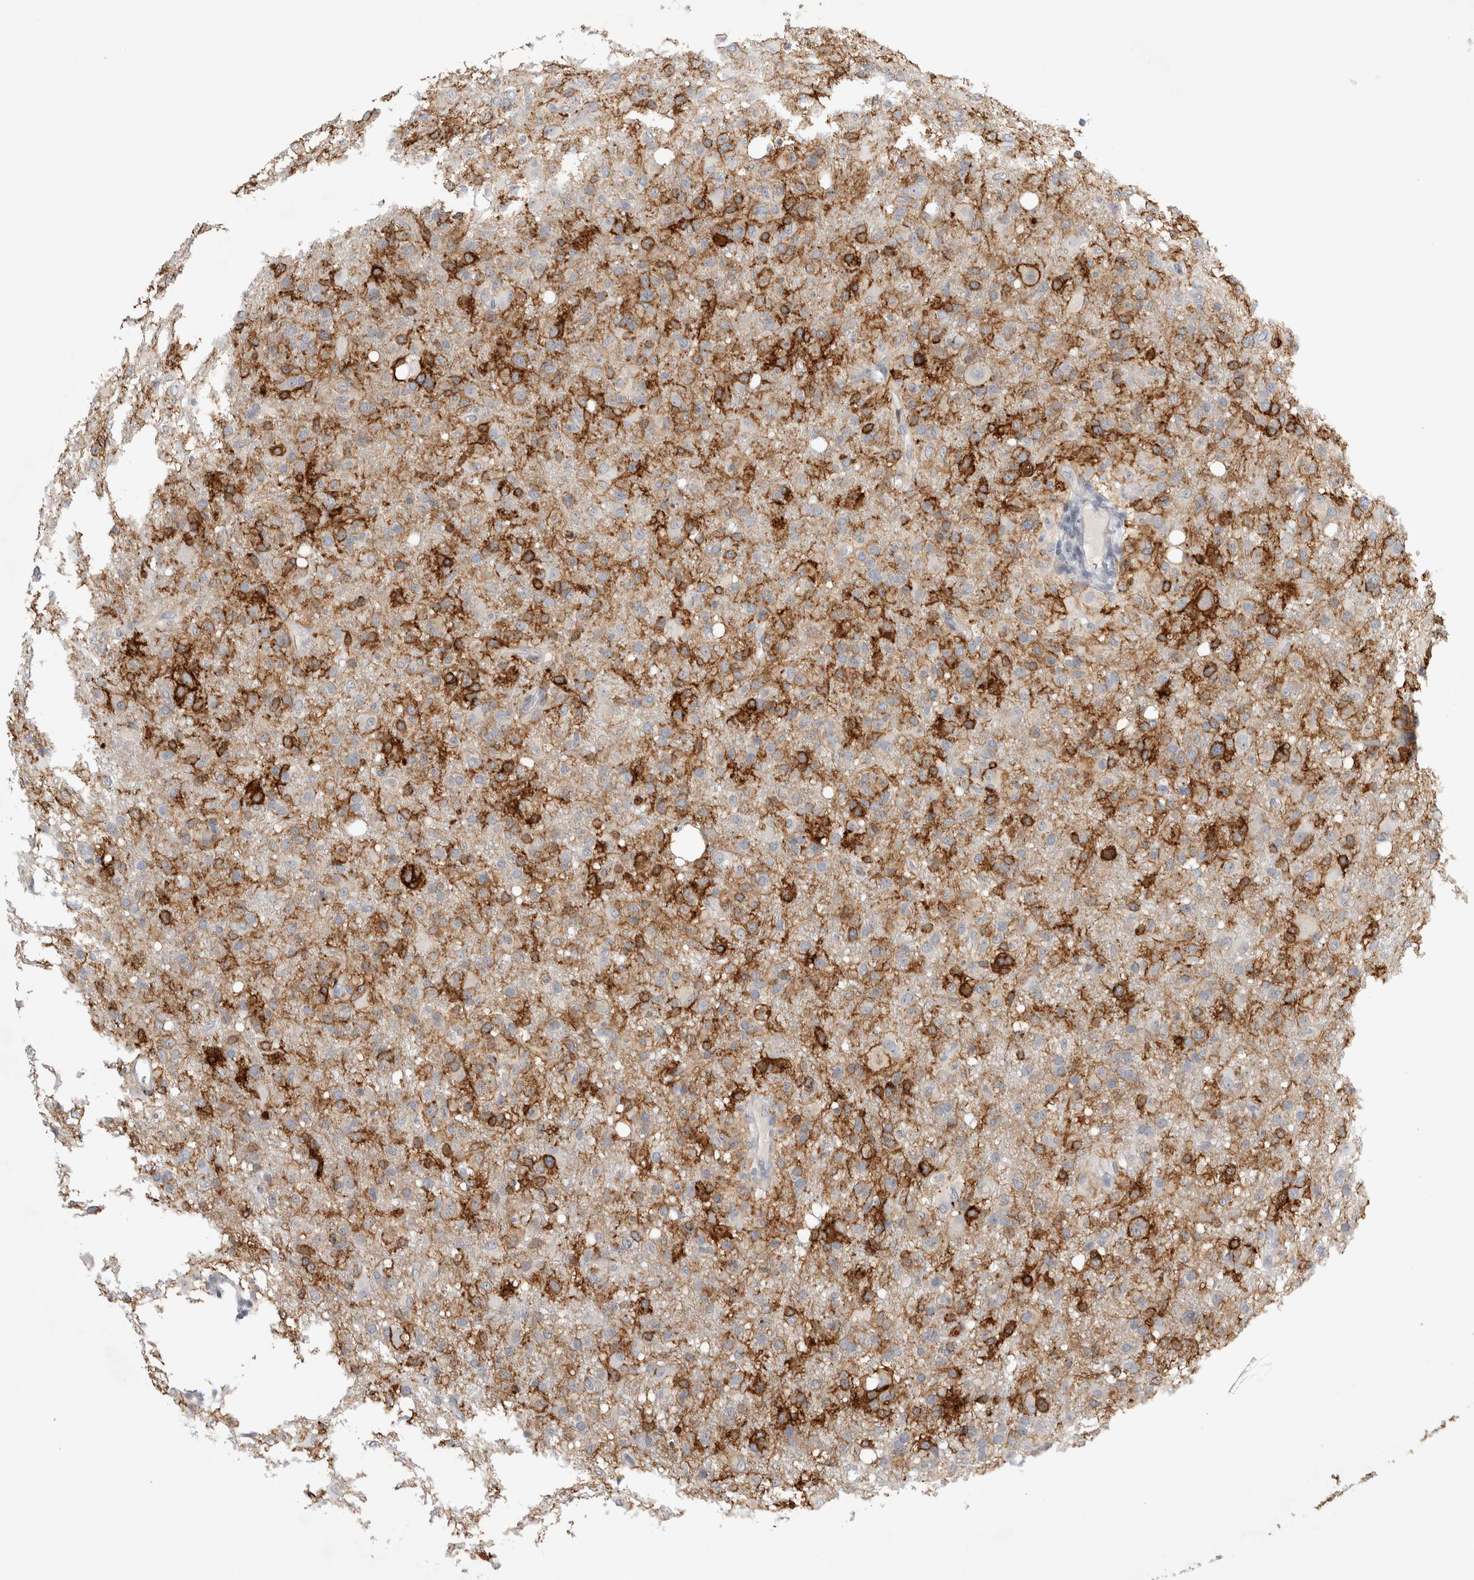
{"staining": {"intensity": "strong", "quantity": "25%-75%", "location": "cytoplasmic/membranous"}, "tissue": "glioma", "cell_type": "Tumor cells", "image_type": "cancer", "snomed": [{"axis": "morphology", "description": "Glioma, malignant, High grade"}, {"axis": "topography", "description": "Brain"}], "caption": "Approximately 25%-75% of tumor cells in malignant glioma (high-grade) demonstrate strong cytoplasmic/membranous protein positivity as visualized by brown immunohistochemical staining.", "gene": "UTP25", "patient": {"sex": "female", "age": 57}}